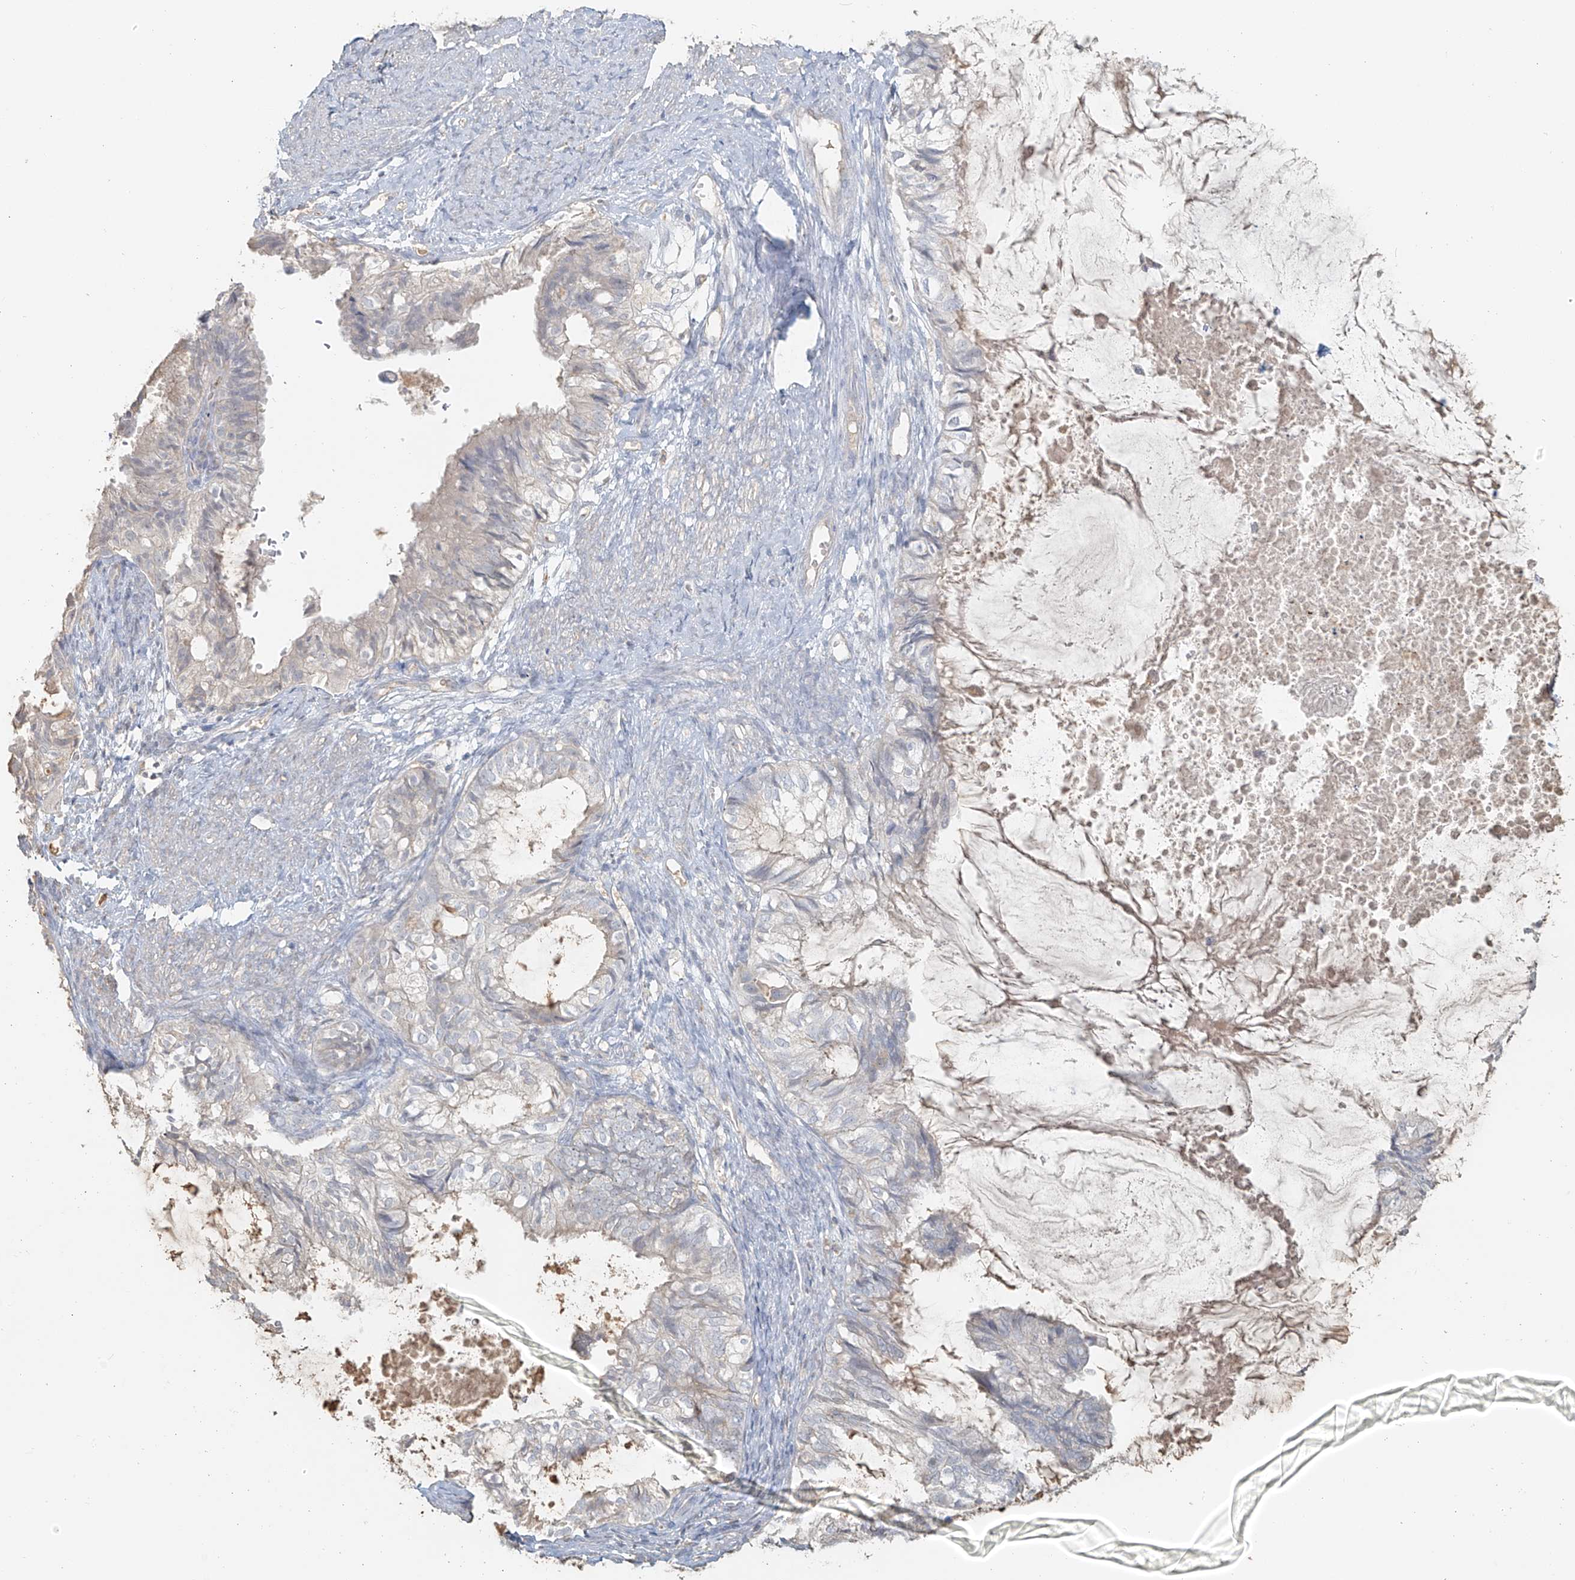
{"staining": {"intensity": "negative", "quantity": "none", "location": "none"}, "tissue": "cervical cancer", "cell_type": "Tumor cells", "image_type": "cancer", "snomed": [{"axis": "morphology", "description": "Normal tissue, NOS"}, {"axis": "morphology", "description": "Adenocarcinoma, NOS"}, {"axis": "topography", "description": "Cervix"}, {"axis": "topography", "description": "Endometrium"}], "caption": "High power microscopy photomicrograph of an immunohistochemistry micrograph of adenocarcinoma (cervical), revealing no significant staining in tumor cells.", "gene": "NPHS1", "patient": {"sex": "female", "age": 86}}